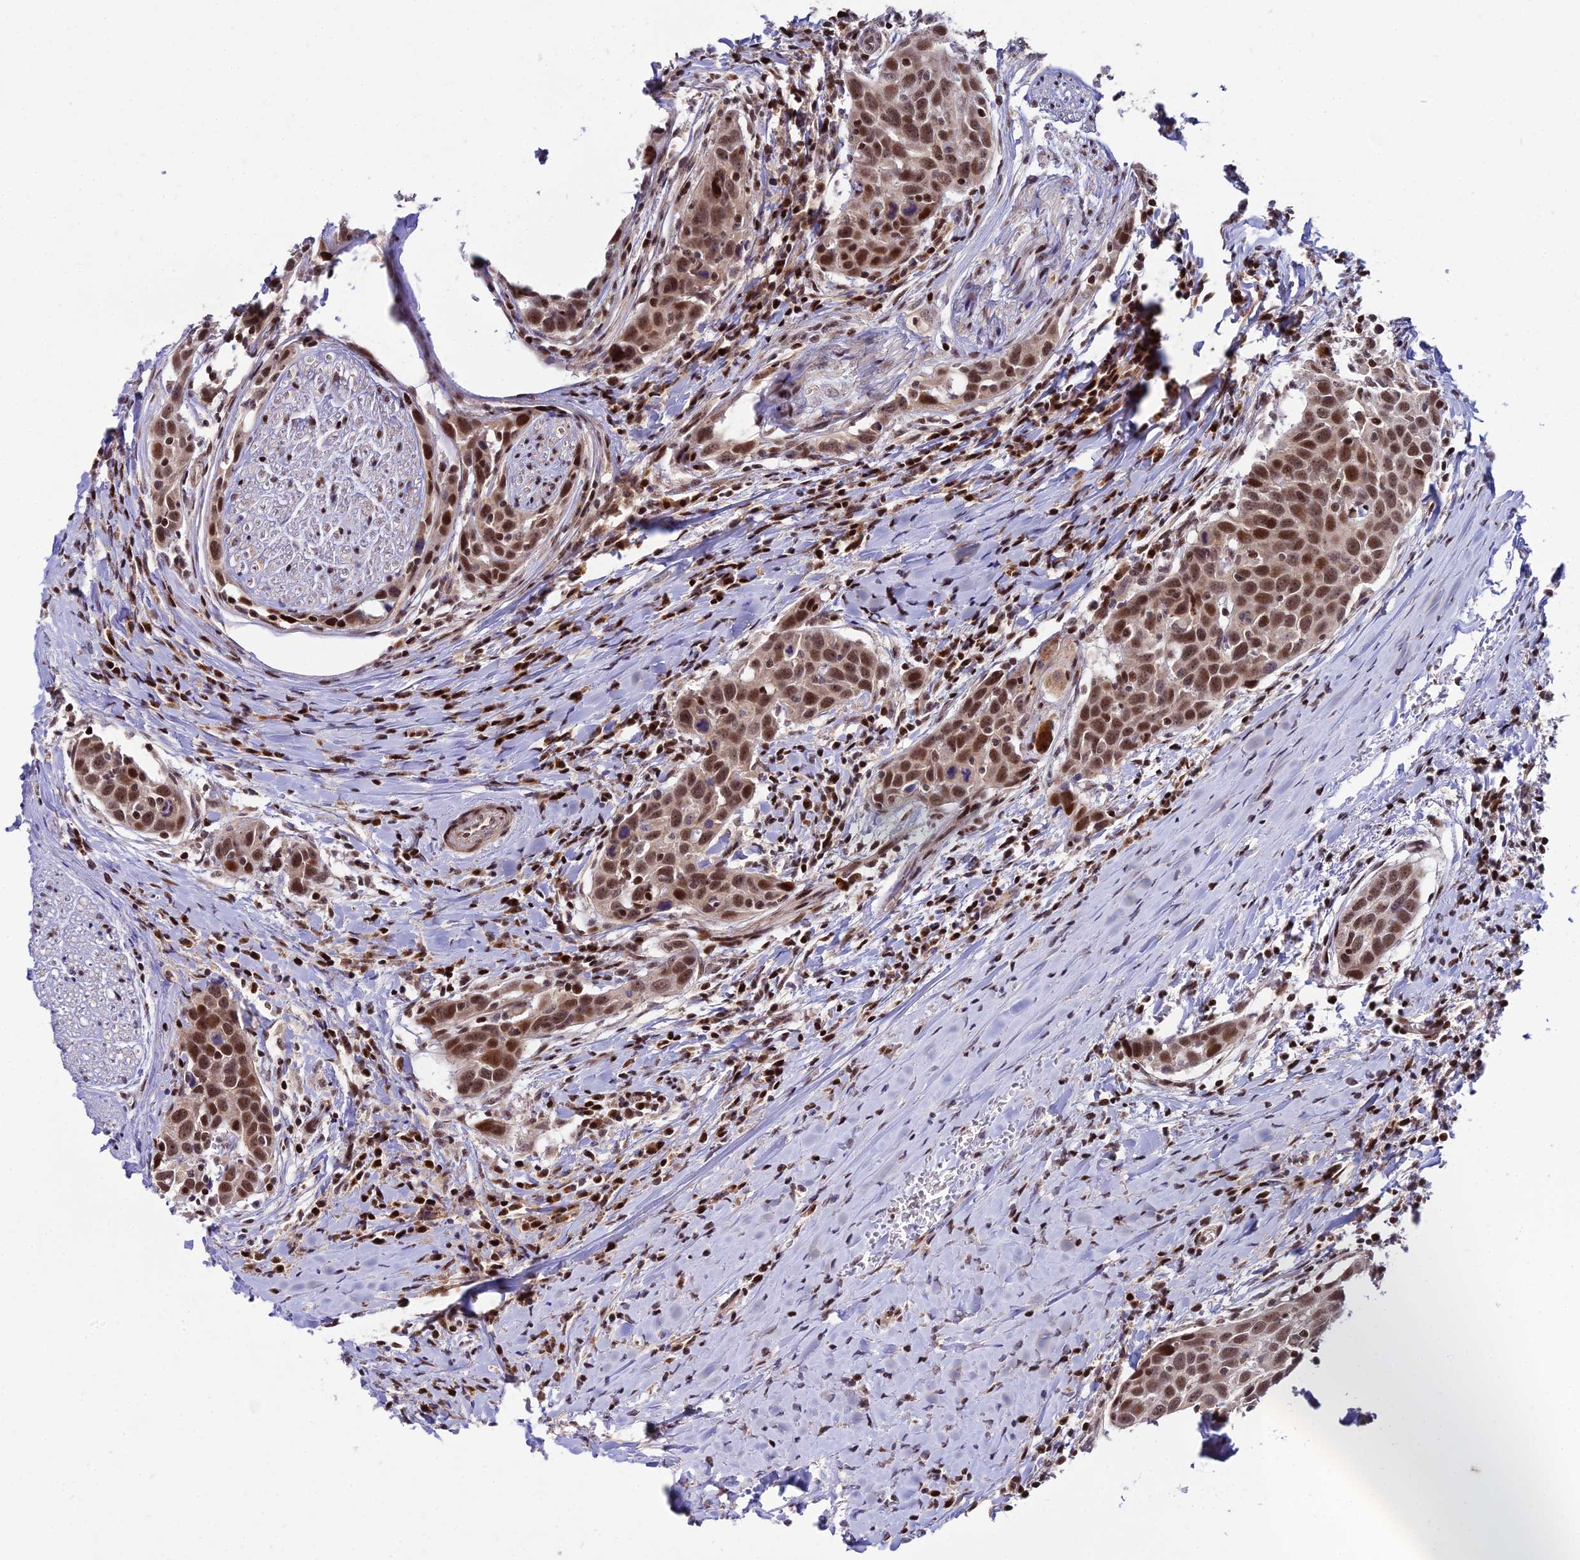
{"staining": {"intensity": "moderate", "quantity": ">75%", "location": "nuclear"}, "tissue": "head and neck cancer", "cell_type": "Tumor cells", "image_type": "cancer", "snomed": [{"axis": "morphology", "description": "Squamous cell carcinoma, NOS"}, {"axis": "topography", "description": "Oral tissue"}, {"axis": "topography", "description": "Head-Neck"}], "caption": "Brown immunohistochemical staining in head and neck cancer (squamous cell carcinoma) displays moderate nuclear expression in approximately >75% of tumor cells.", "gene": "CIB3", "patient": {"sex": "female", "age": 50}}